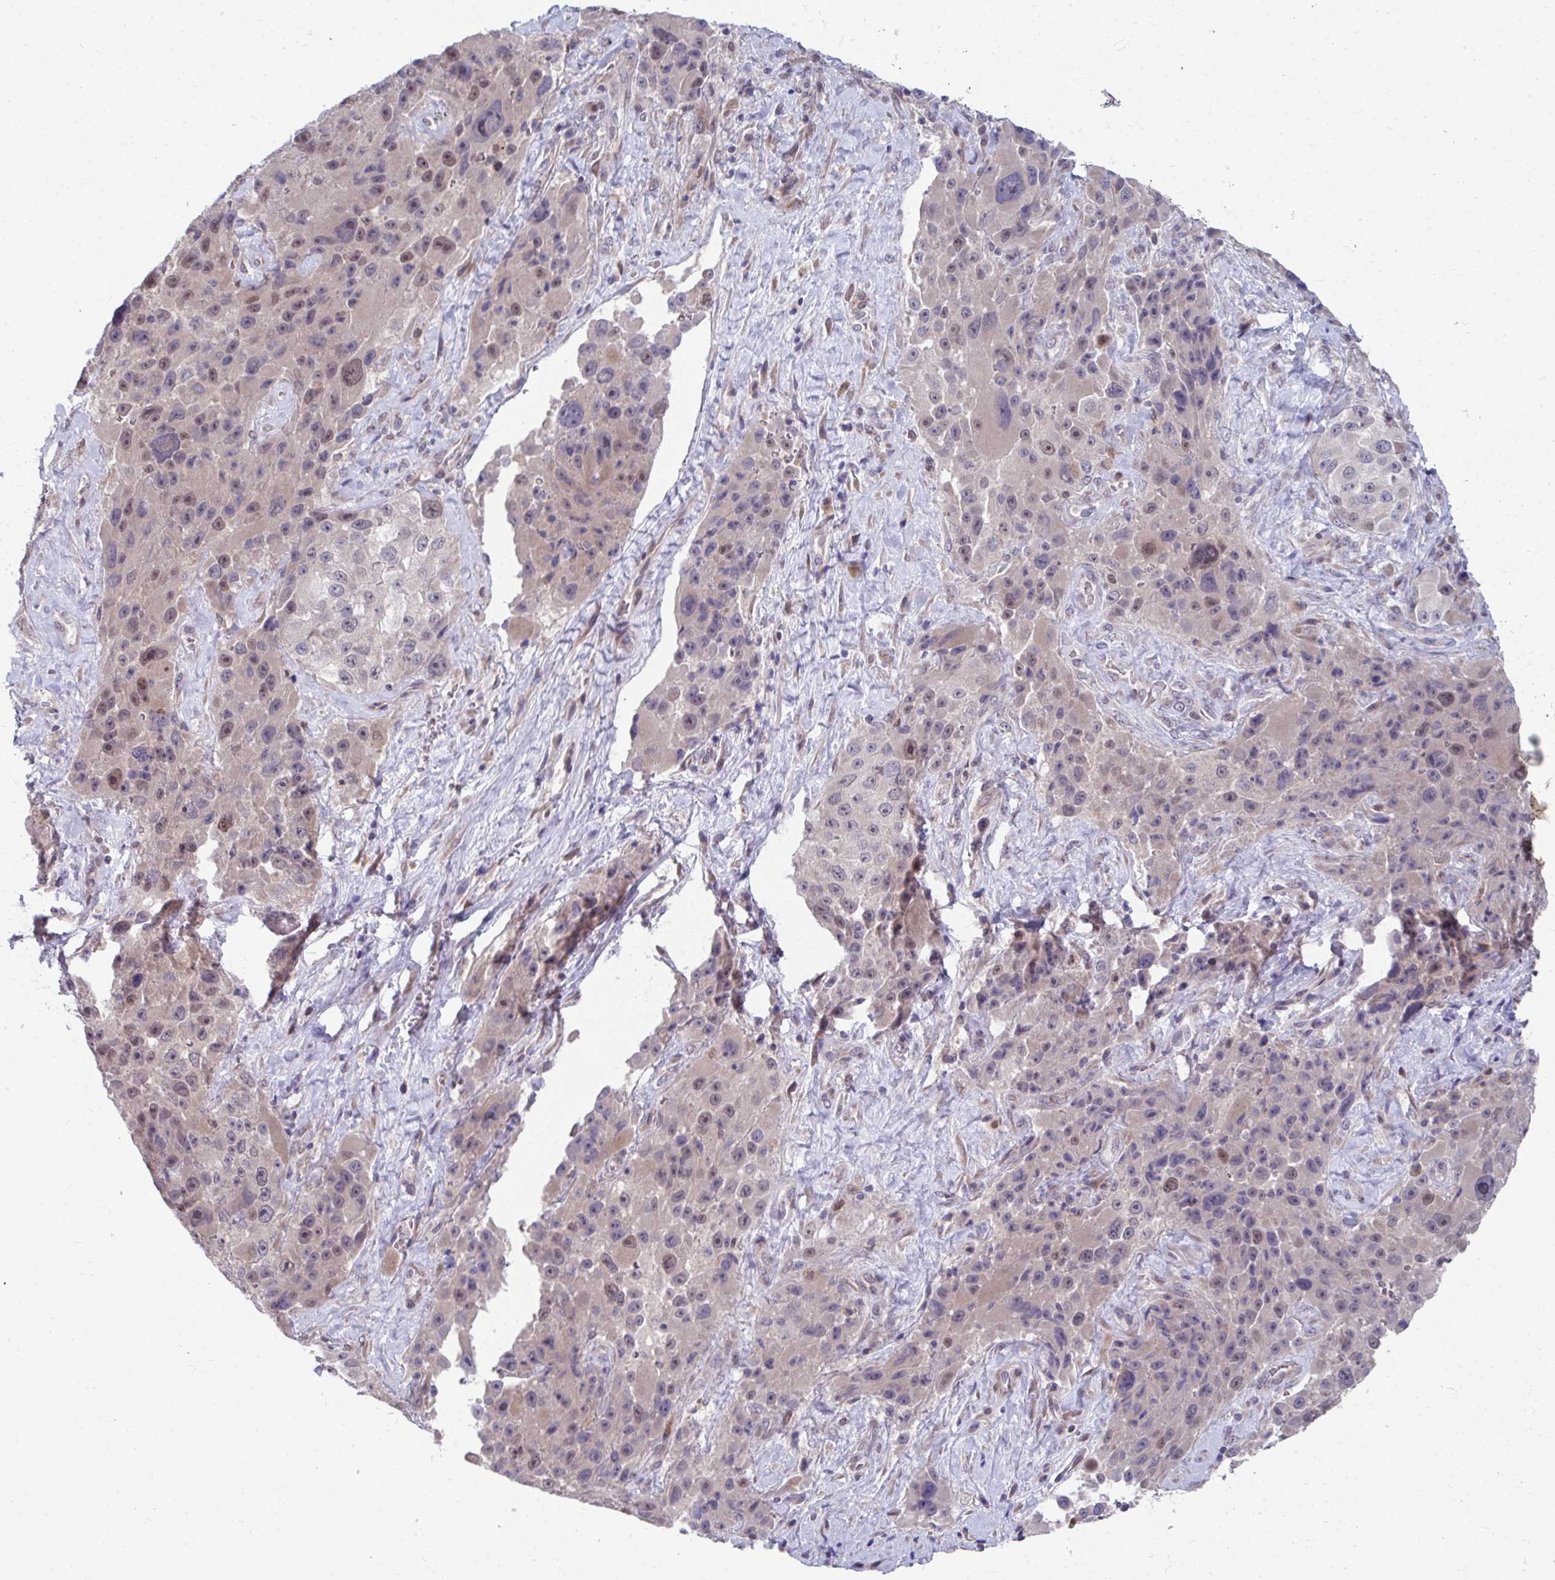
{"staining": {"intensity": "weak", "quantity": "25%-75%", "location": "nuclear"}, "tissue": "melanoma", "cell_type": "Tumor cells", "image_type": "cancer", "snomed": [{"axis": "morphology", "description": "Malignant melanoma, Metastatic site"}, {"axis": "topography", "description": "Lymph node"}], "caption": "Immunohistochemistry (IHC) (DAB) staining of human melanoma exhibits weak nuclear protein positivity in about 25%-75% of tumor cells.", "gene": "MROH8", "patient": {"sex": "male", "age": 62}}